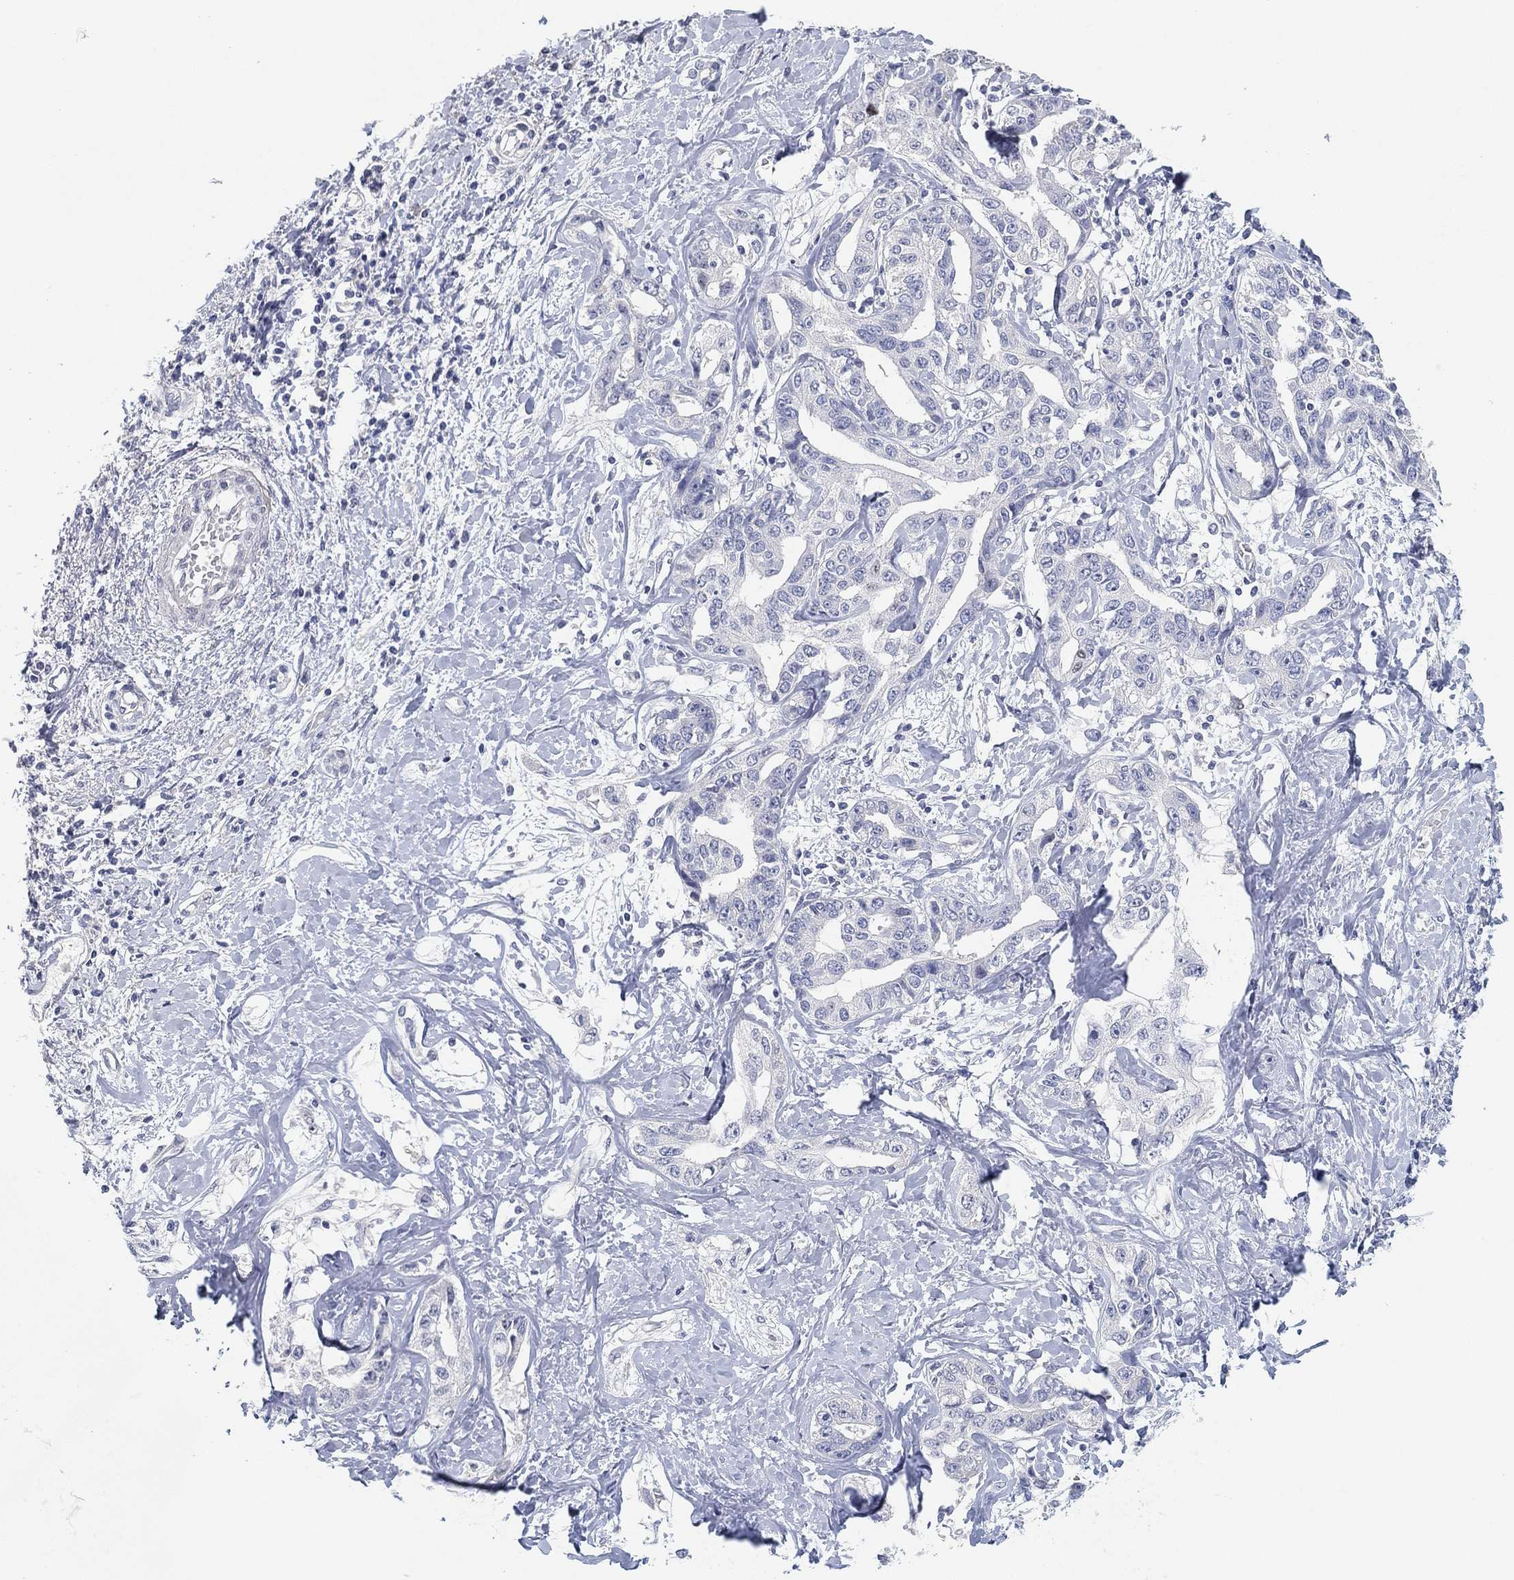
{"staining": {"intensity": "negative", "quantity": "none", "location": "none"}, "tissue": "liver cancer", "cell_type": "Tumor cells", "image_type": "cancer", "snomed": [{"axis": "morphology", "description": "Cholangiocarcinoma"}, {"axis": "topography", "description": "Liver"}], "caption": "Human liver cholangiocarcinoma stained for a protein using IHC reveals no staining in tumor cells.", "gene": "FAM187B", "patient": {"sex": "male", "age": 59}}